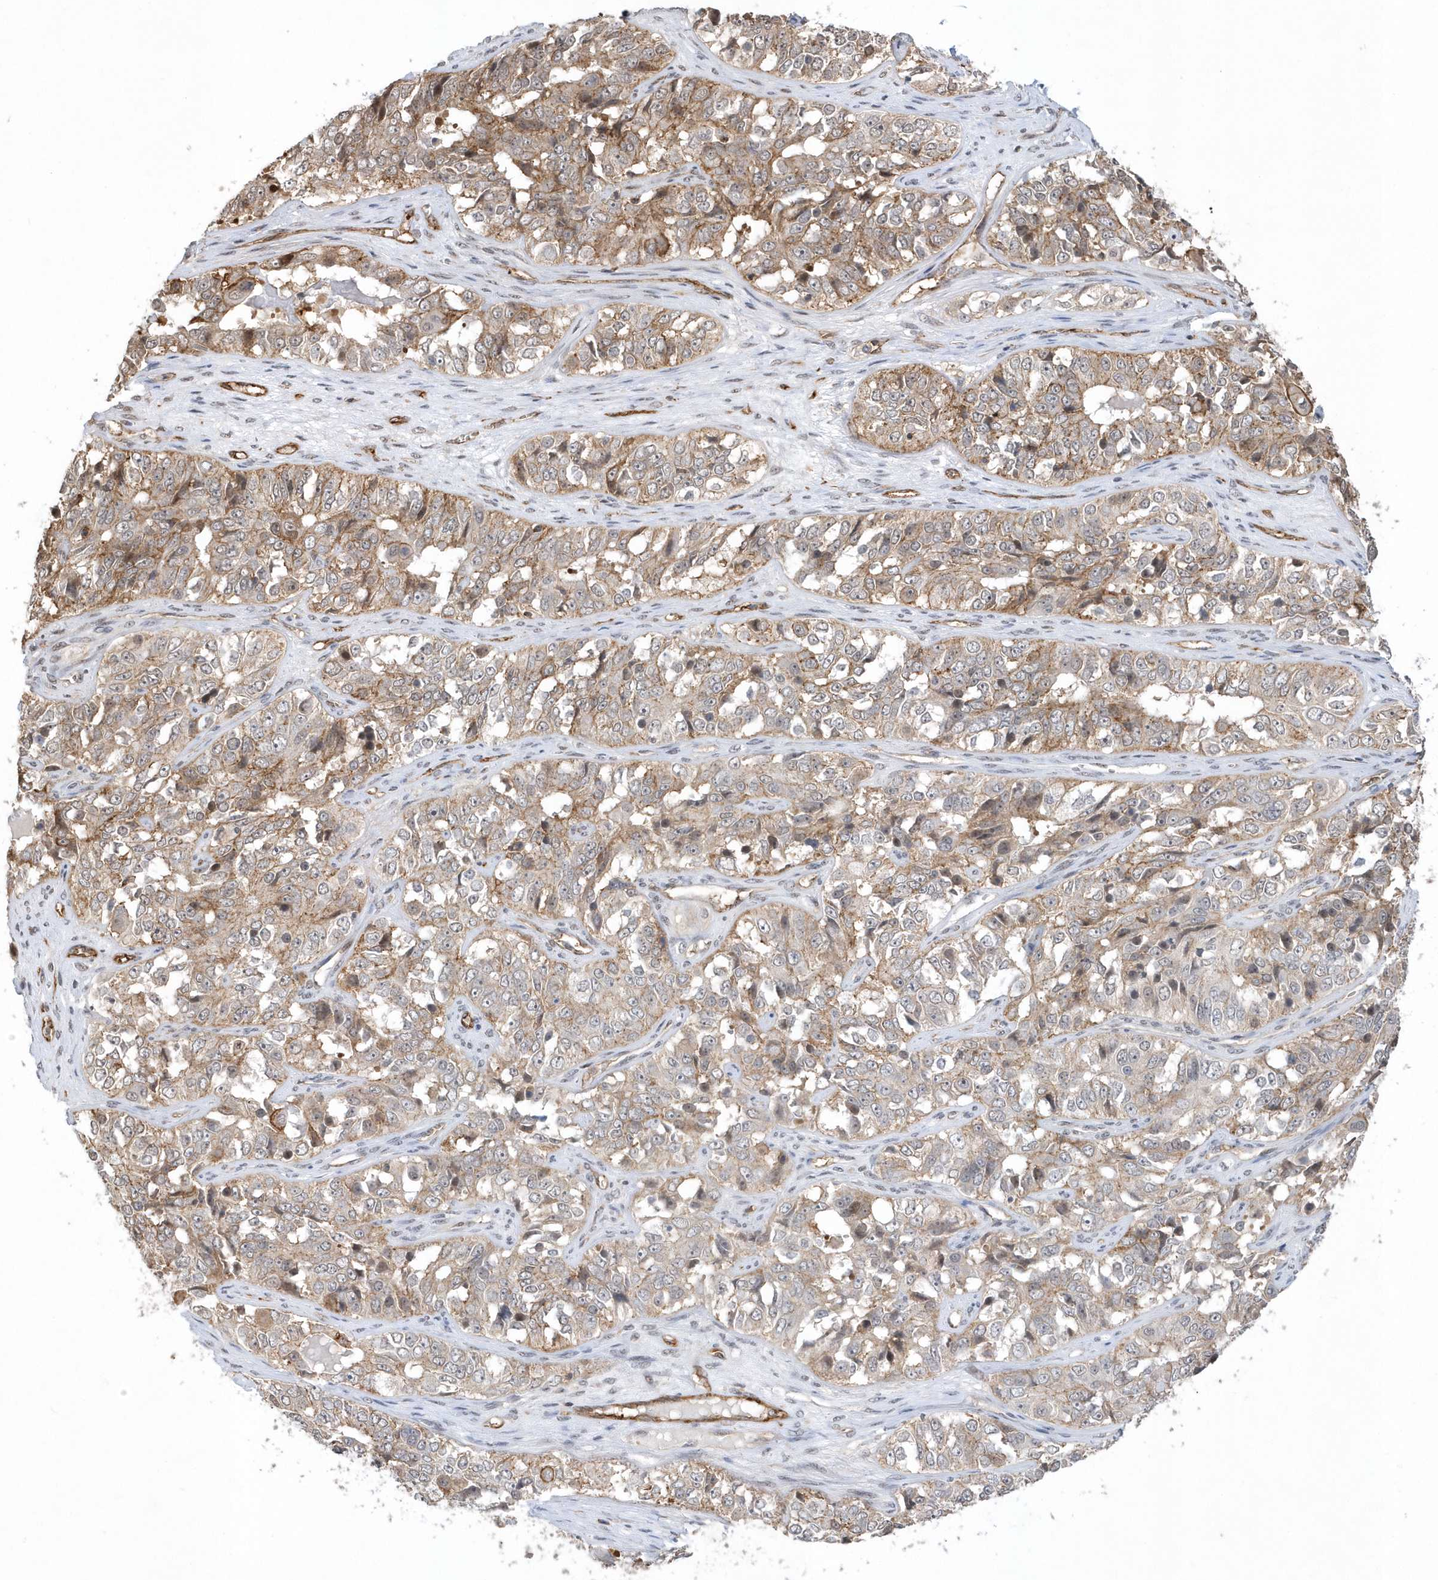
{"staining": {"intensity": "moderate", "quantity": "25%-75%", "location": "cytoplasmic/membranous"}, "tissue": "ovarian cancer", "cell_type": "Tumor cells", "image_type": "cancer", "snomed": [{"axis": "morphology", "description": "Carcinoma, endometroid"}, {"axis": "topography", "description": "Ovary"}], "caption": "Immunohistochemistry of human endometroid carcinoma (ovarian) reveals medium levels of moderate cytoplasmic/membranous expression in about 25%-75% of tumor cells.", "gene": "CRIP3", "patient": {"sex": "female", "age": 51}}